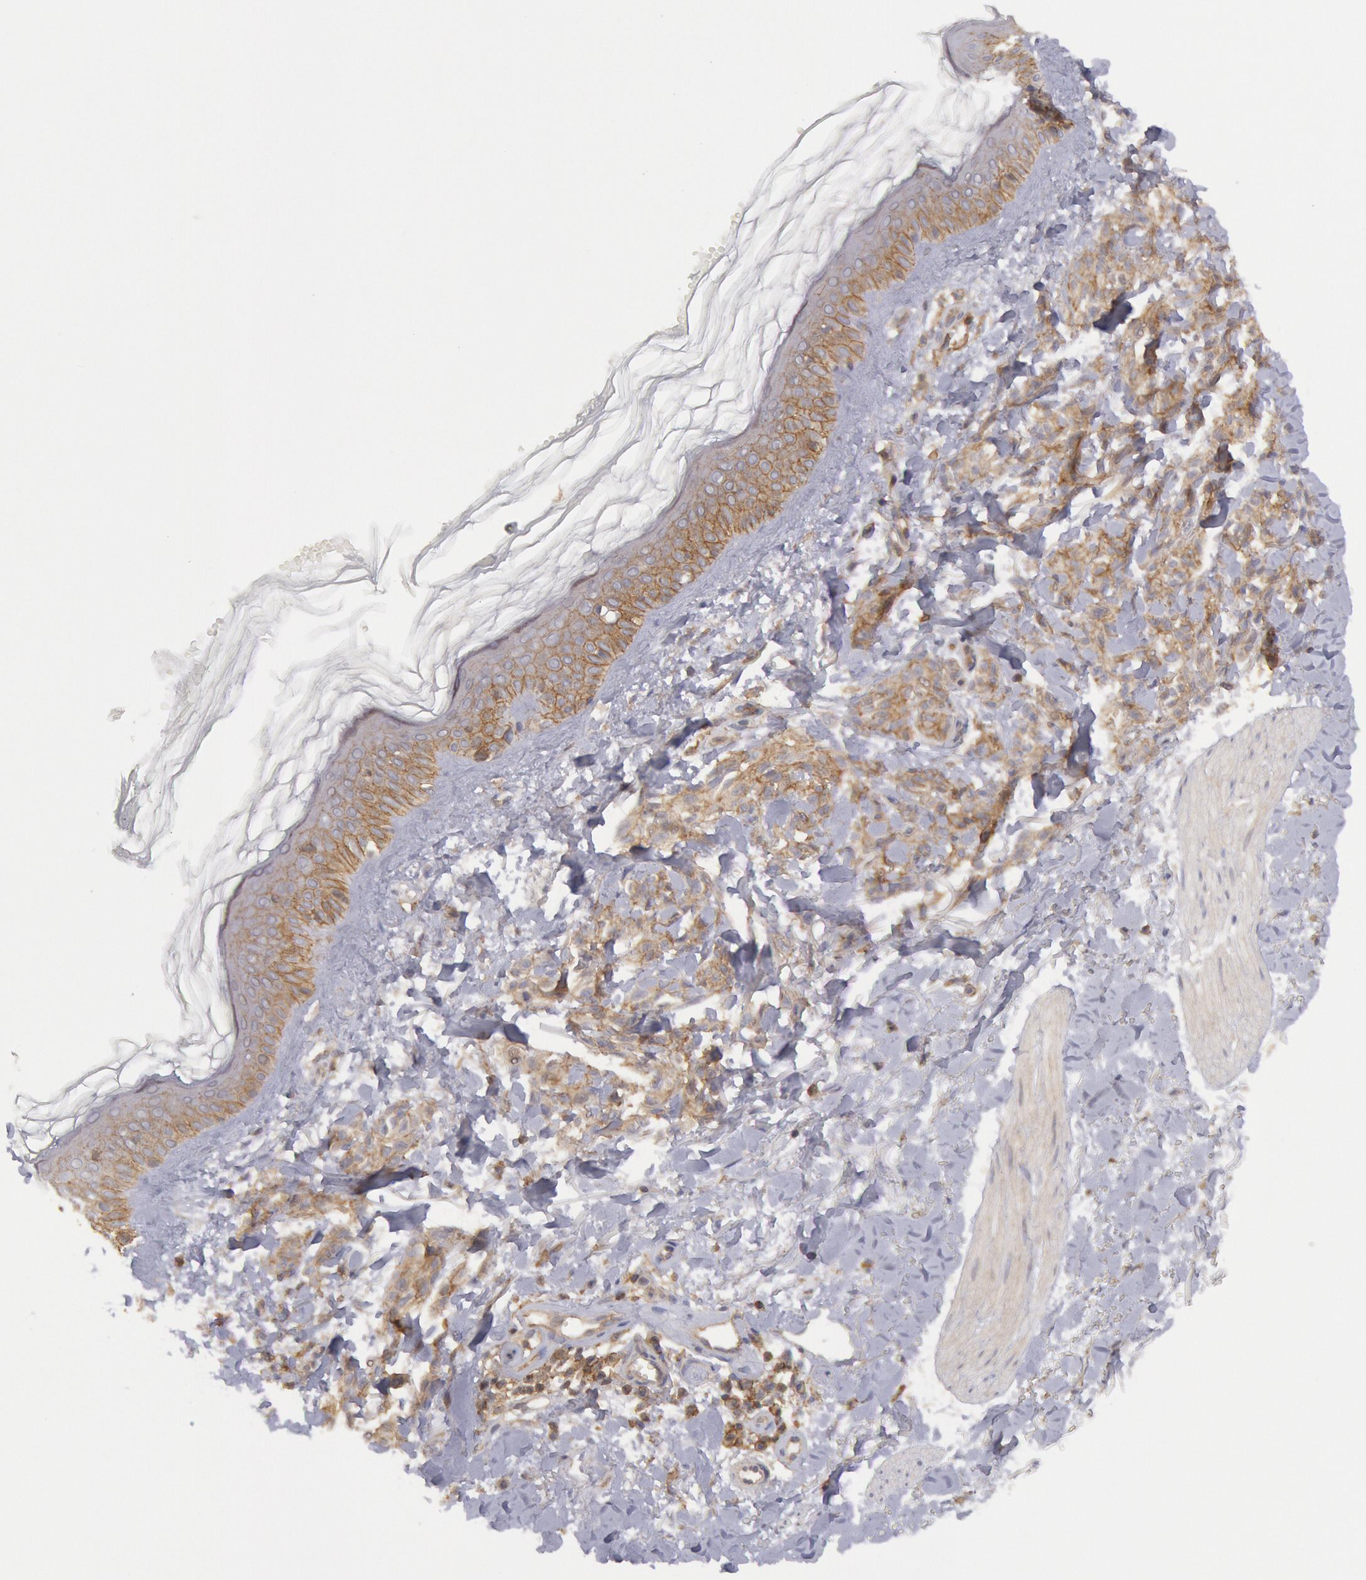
{"staining": {"intensity": "weak", "quantity": "25%-75%", "location": "cytoplasmic/membranous"}, "tissue": "melanoma", "cell_type": "Tumor cells", "image_type": "cancer", "snomed": [{"axis": "morphology", "description": "Malignant melanoma, NOS"}, {"axis": "topography", "description": "Skin"}], "caption": "This is an image of immunohistochemistry staining of malignant melanoma, which shows weak staining in the cytoplasmic/membranous of tumor cells.", "gene": "STX4", "patient": {"sex": "female", "age": 73}}